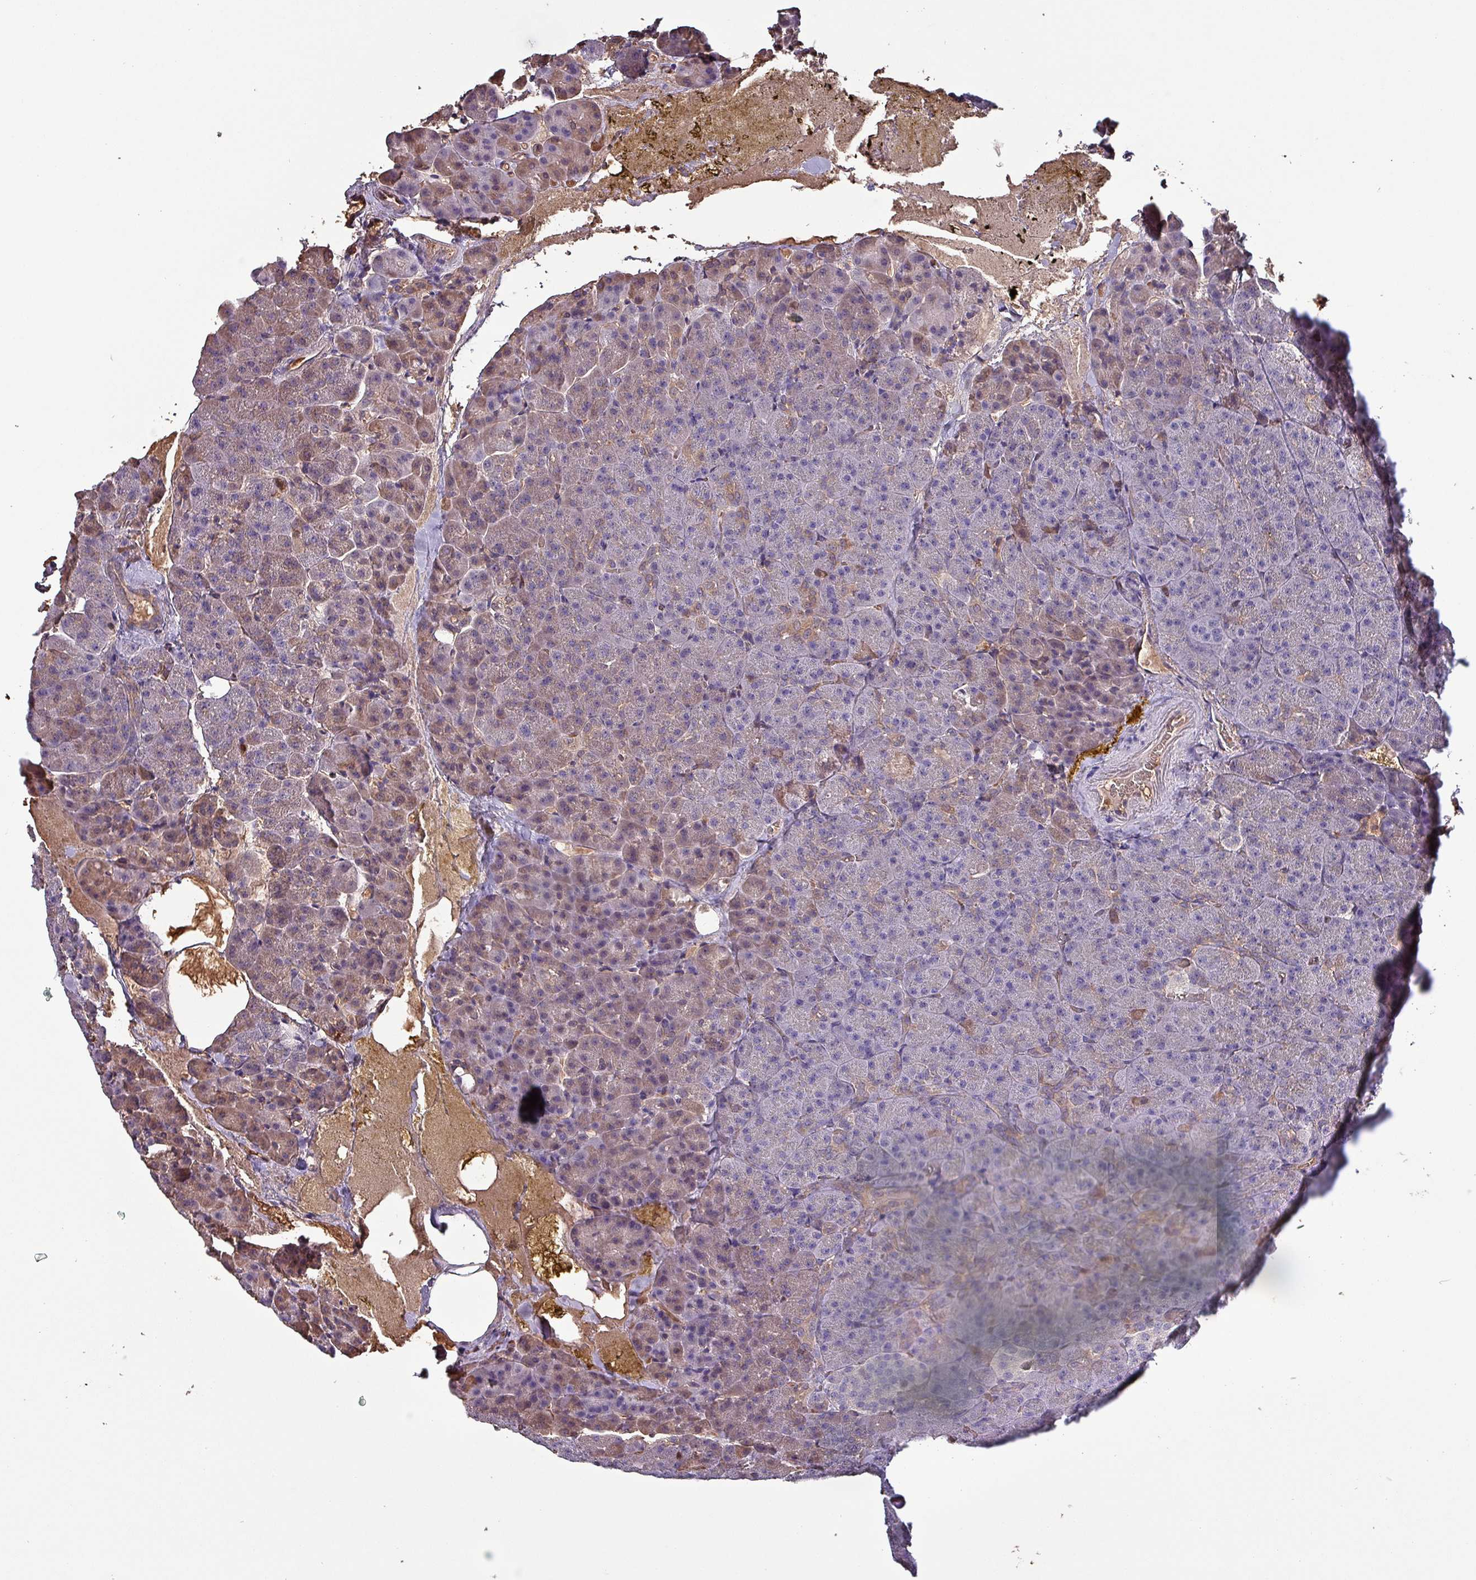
{"staining": {"intensity": "moderate", "quantity": "<25%", "location": "cytoplasmic/membranous"}, "tissue": "pancreas", "cell_type": "Exocrine glandular cells", "image_type": "normal", "snomed": [{"axis": "morphology", "description": "Normal tissue, NOS"}, {"axis": "topography", "description": "Pancreas"}], "caption": "Protein staining of normal pancreas displays moderate cytoplasmic/membranous staining in approximately <25% of exocrine glandular cells.", "gene": "PSMB8", "patient": {"sex": "female", "age": 74}}